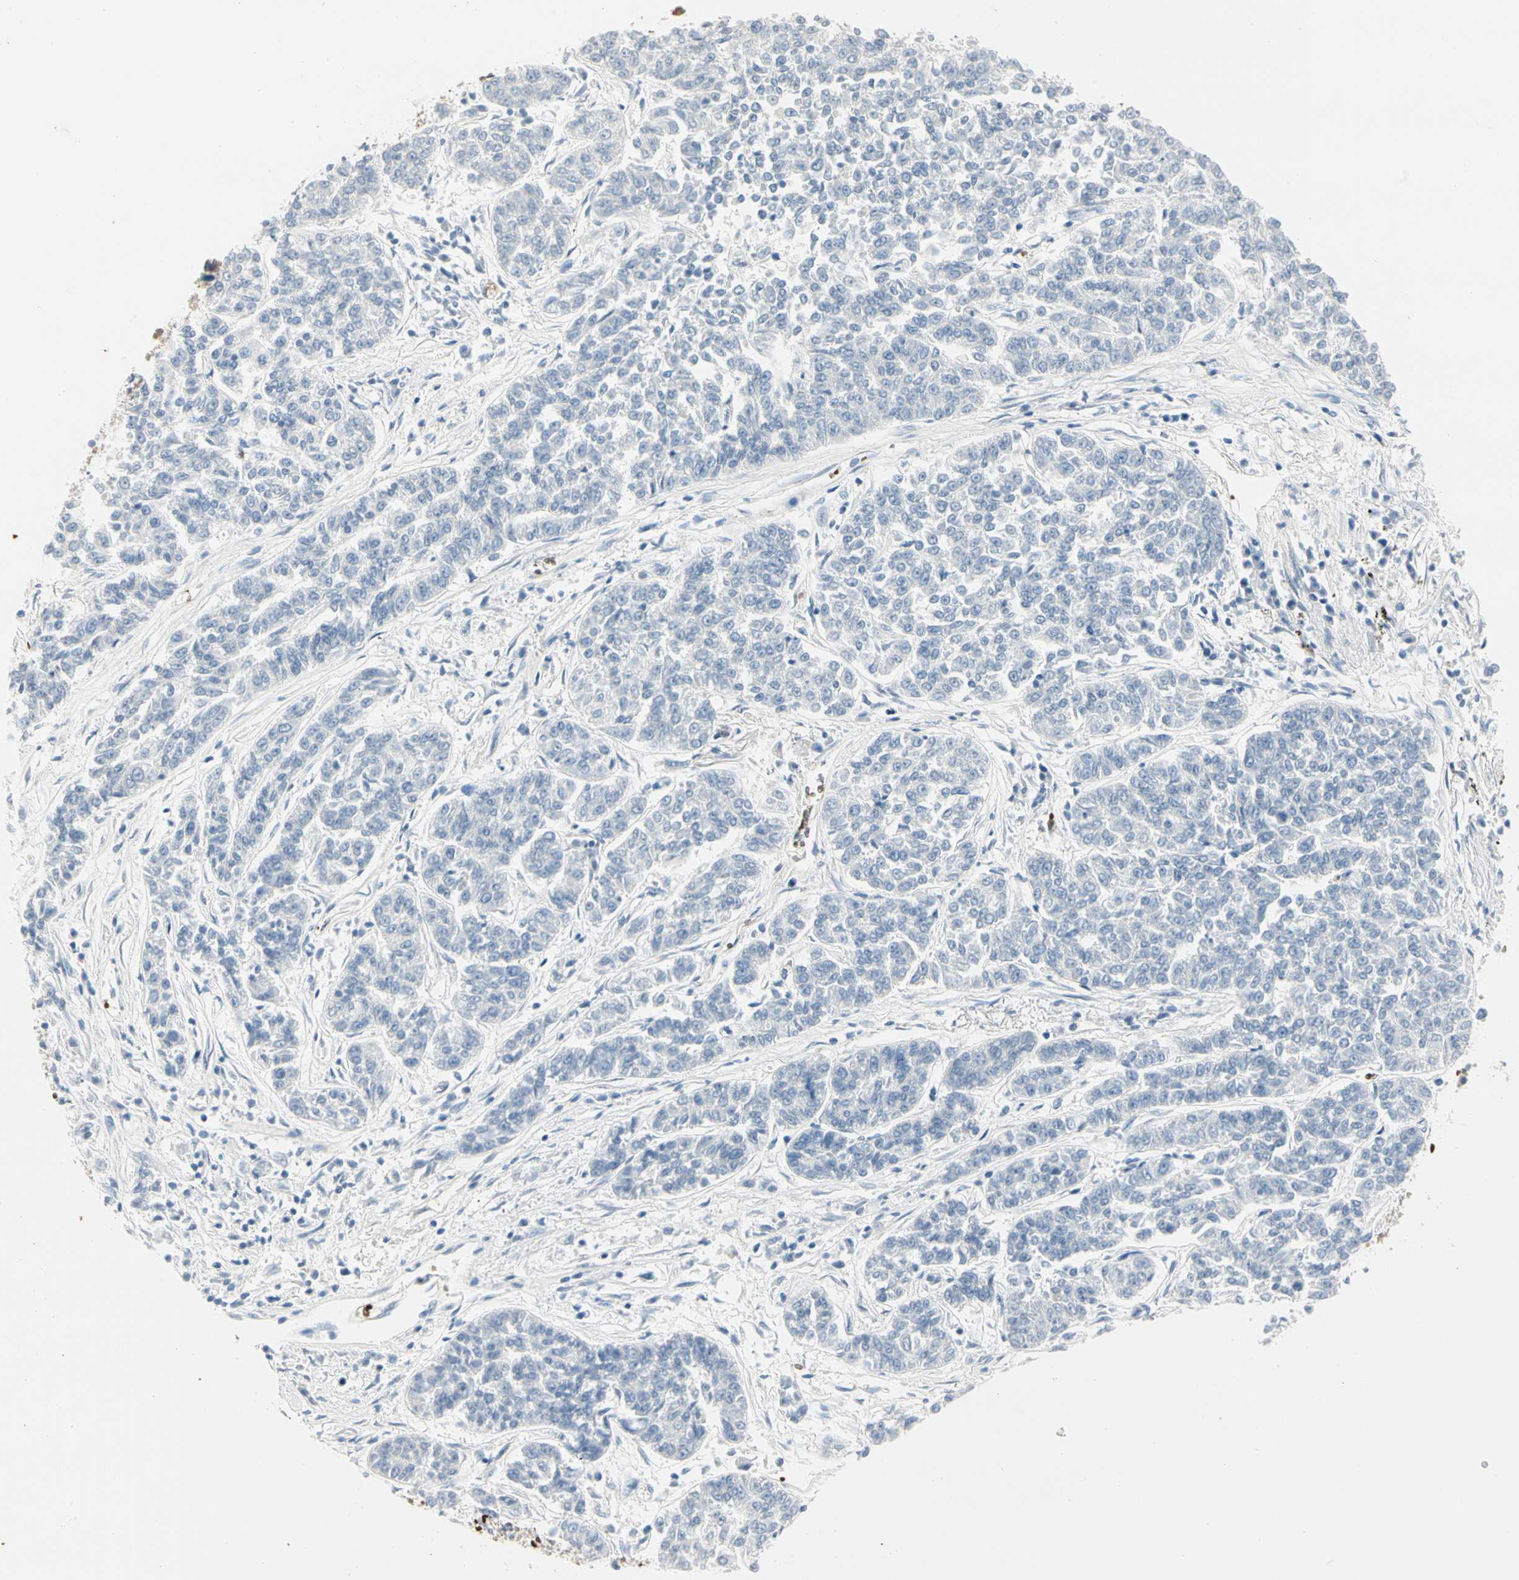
{"staining": {"intensity": "negative", "quantity": "none", "location": "none"}, "tissue": "lung cancer", "cell_type": "Tumor cells", "image_type": "cancer", "snomed": [{"axis": "morphology", "description": "Adenocarcinoma, NOS"}, {"axis": "topography", "description": "Lung"}], "caption": "Immunohistochemistry (IHC) of human lung cancer (adenocarcinoma) reveals no expression in tumor cells.", "gene": "CA1", "patient": {"sex": "male", "age": 84}}